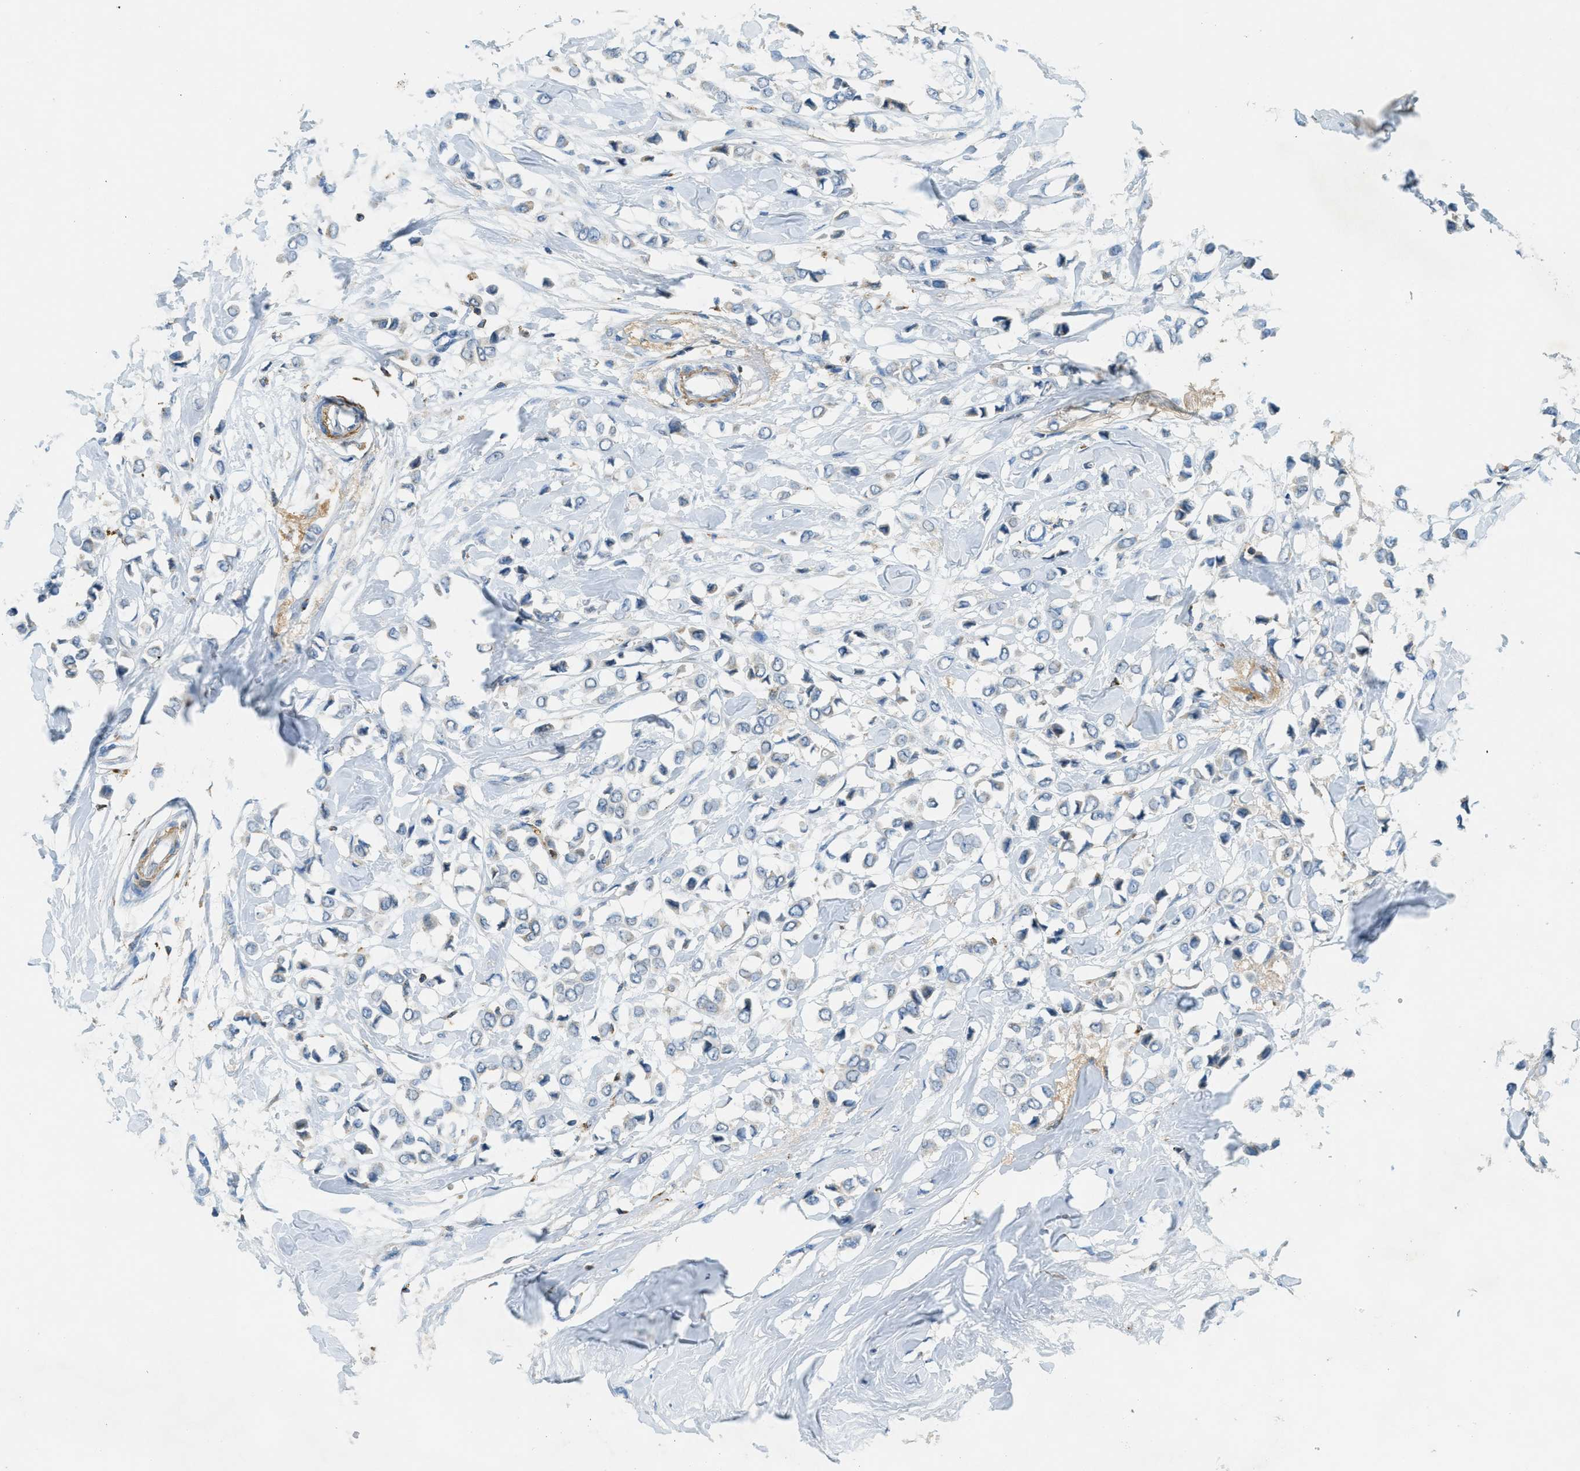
{"staining": {"intensity": "negative", "quantity": "none", "location": "none"}, "tissue": "breast cancer", "cell_type": "Tumor cells", "image_type": "cancer", "snomed": [{"axis": "morphology", "description": "Lobular carcinoma"}, {"axis": "topography", "description": "Breast"}], "caption": "Immunohistochemistry image of lobular carcinoma (breast) stained for a protein (brown), which demonstrates no expression in tumor cells. The staining is performed using DAB brown chromogen with nuclei counter-stained in using hematoxylin.", "gene": "PLBD2", "patient": {"sex": "female", "age": 51}}